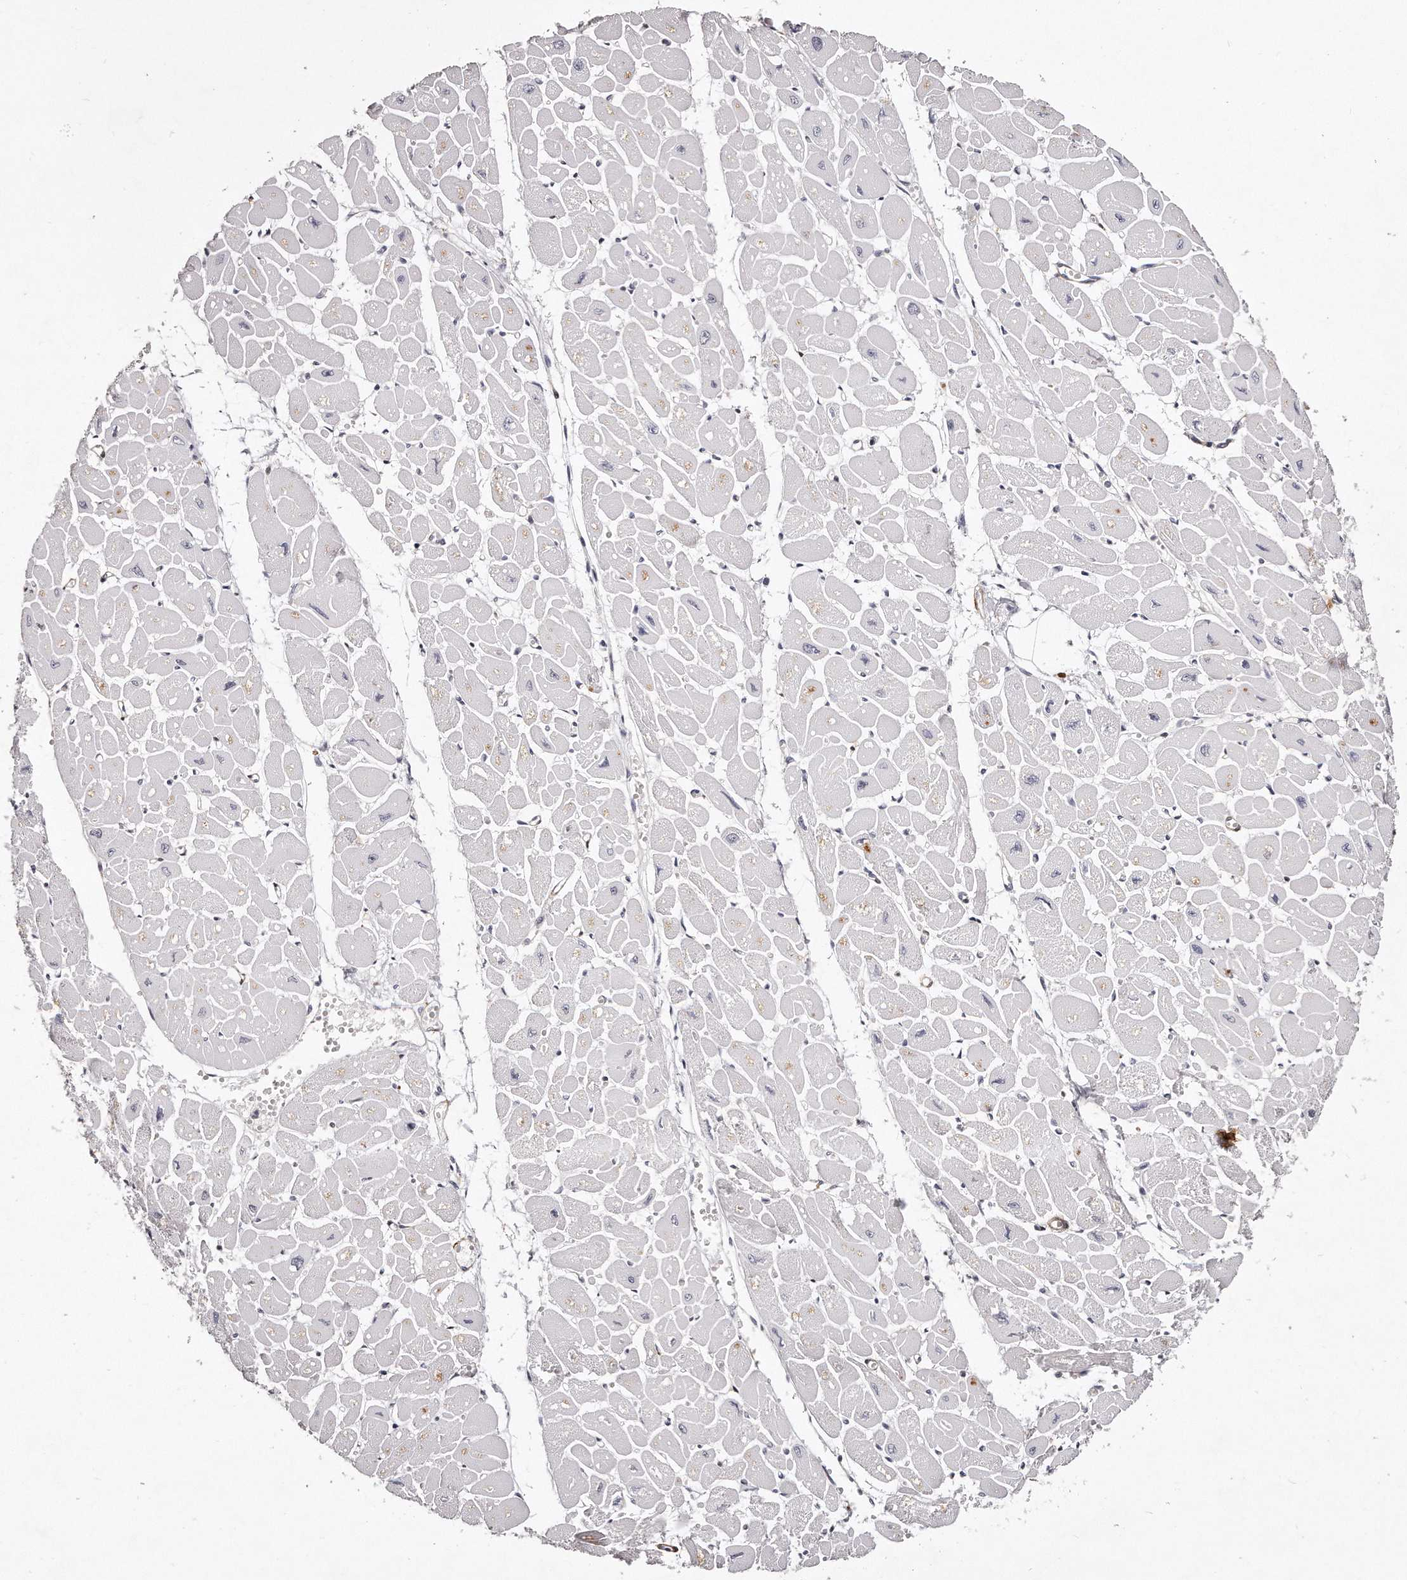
{"staining": {"intensity": "negative", "quantity": "none", "location": "none"}, "tissue": "heart muscle", "cell_type": "Cardiomyocytes", "image_type": "normal", "snomed": [{"axis": "morphology", "description": "Normal tissue, NOS"}, {"axis": "topography", "description": "Heart"}], "caption": "Cardiomyocytes show no significant protein positivity in unremarkable heart muscle. (Stains: DAB (3,3'-diaminobenzidine) immunohistochemistry with hematoxylin counter stain, Microscopy: brightfield microscopy at high magnification).", "gene": "LMOD1", "patient": {"sex": "female", "age": 54}}